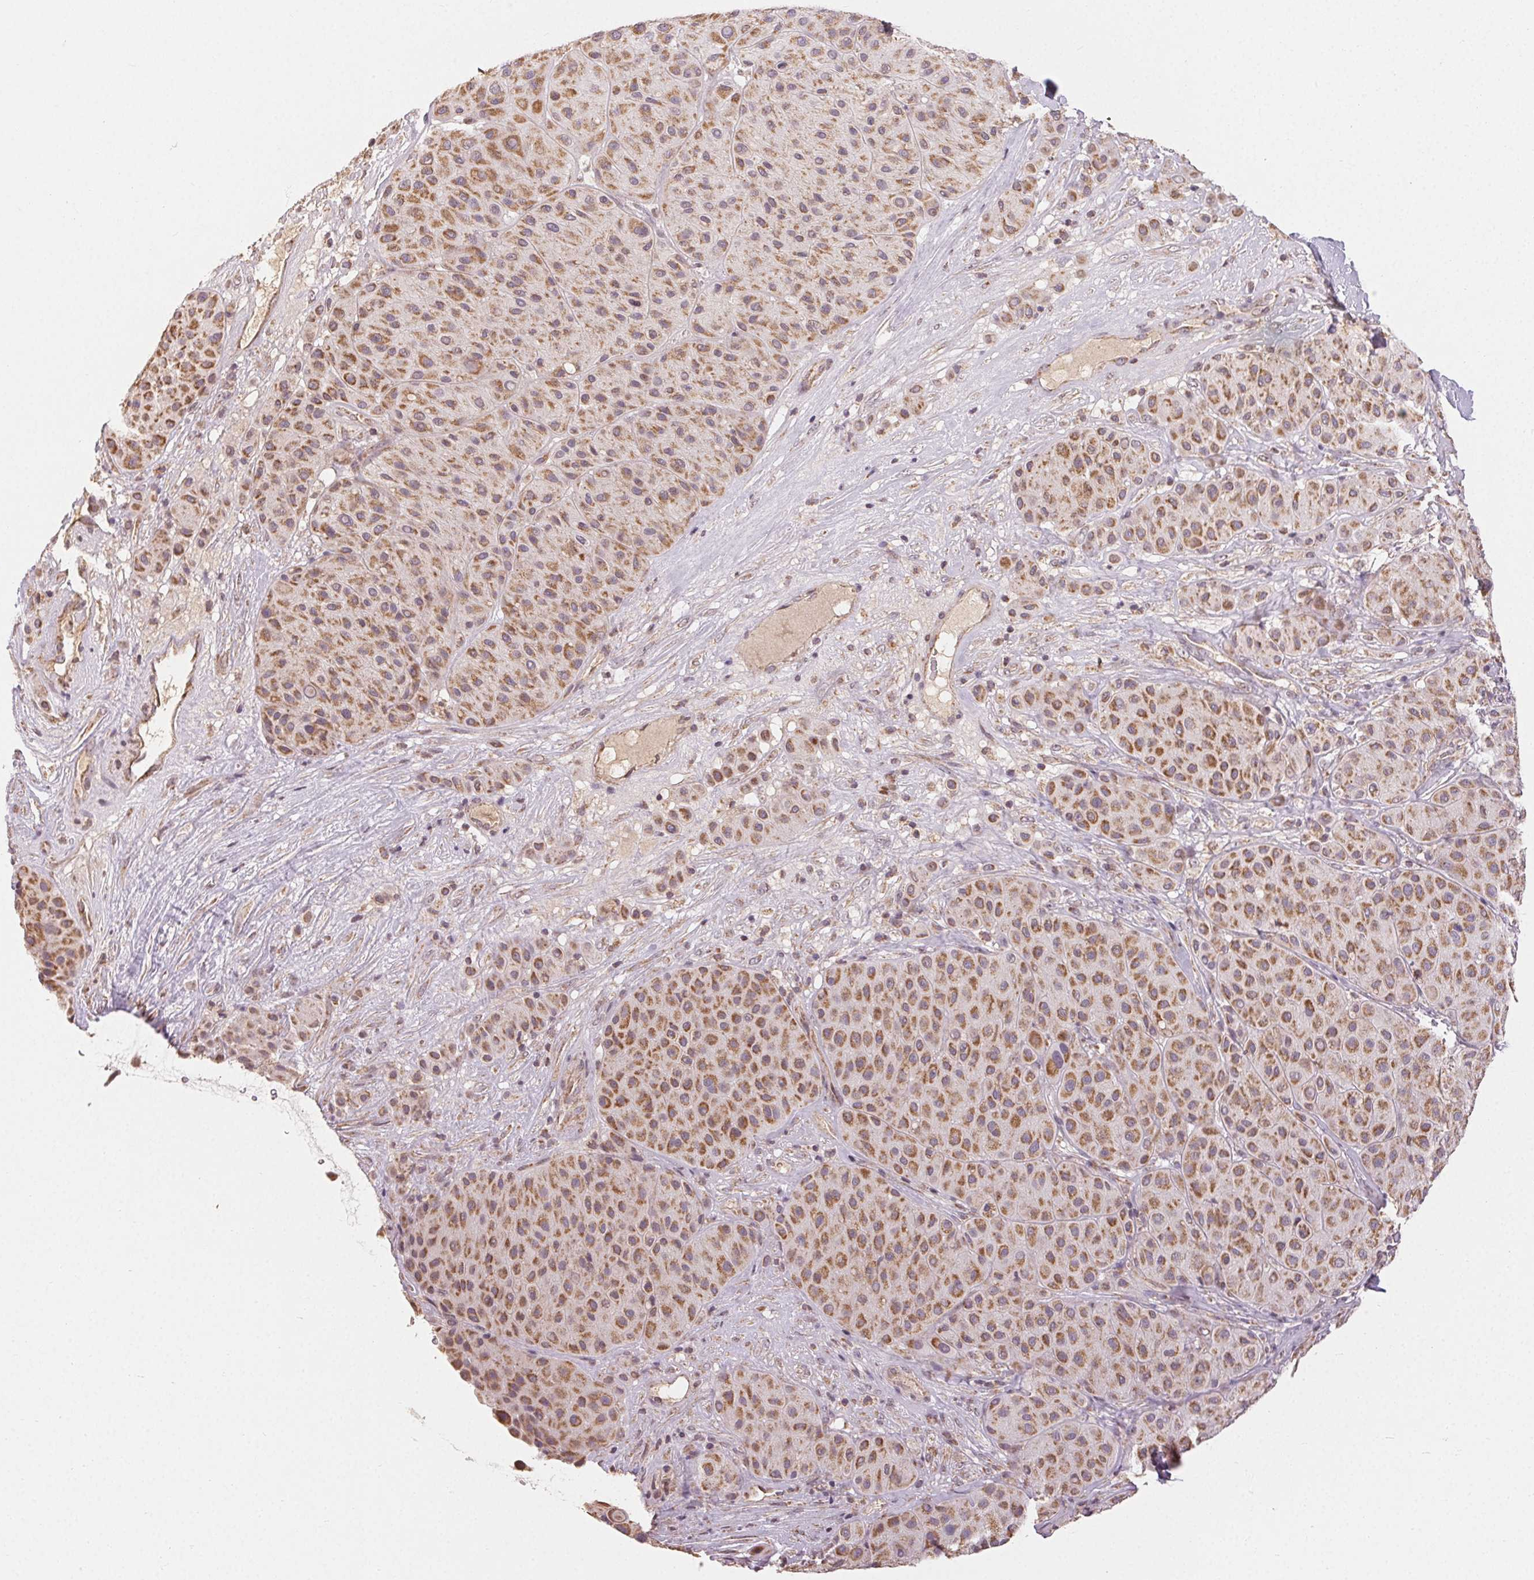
{"staining": {"intensity": "moderate", "quantity": ">75%", "location": "cytoplasmic/membranous"}, "tissue": "melanoma", "cell_type": "Tumor cells", "image_type": "cancer", "snomed": [{"axis": "morphology", "description": "Malignant melanoma, Metastatic site"}, {"axis": "topography", "description": "Smooth muscle"}], "caption": "This is an image of immunohistochemistry staining of malignant melanoma (metastatic site), which shows moderate positivity in the cytoplasmic/membranous of tumor cells.", "gene": "CLASP1", "patient": {"sex": "male", "age": 41}}